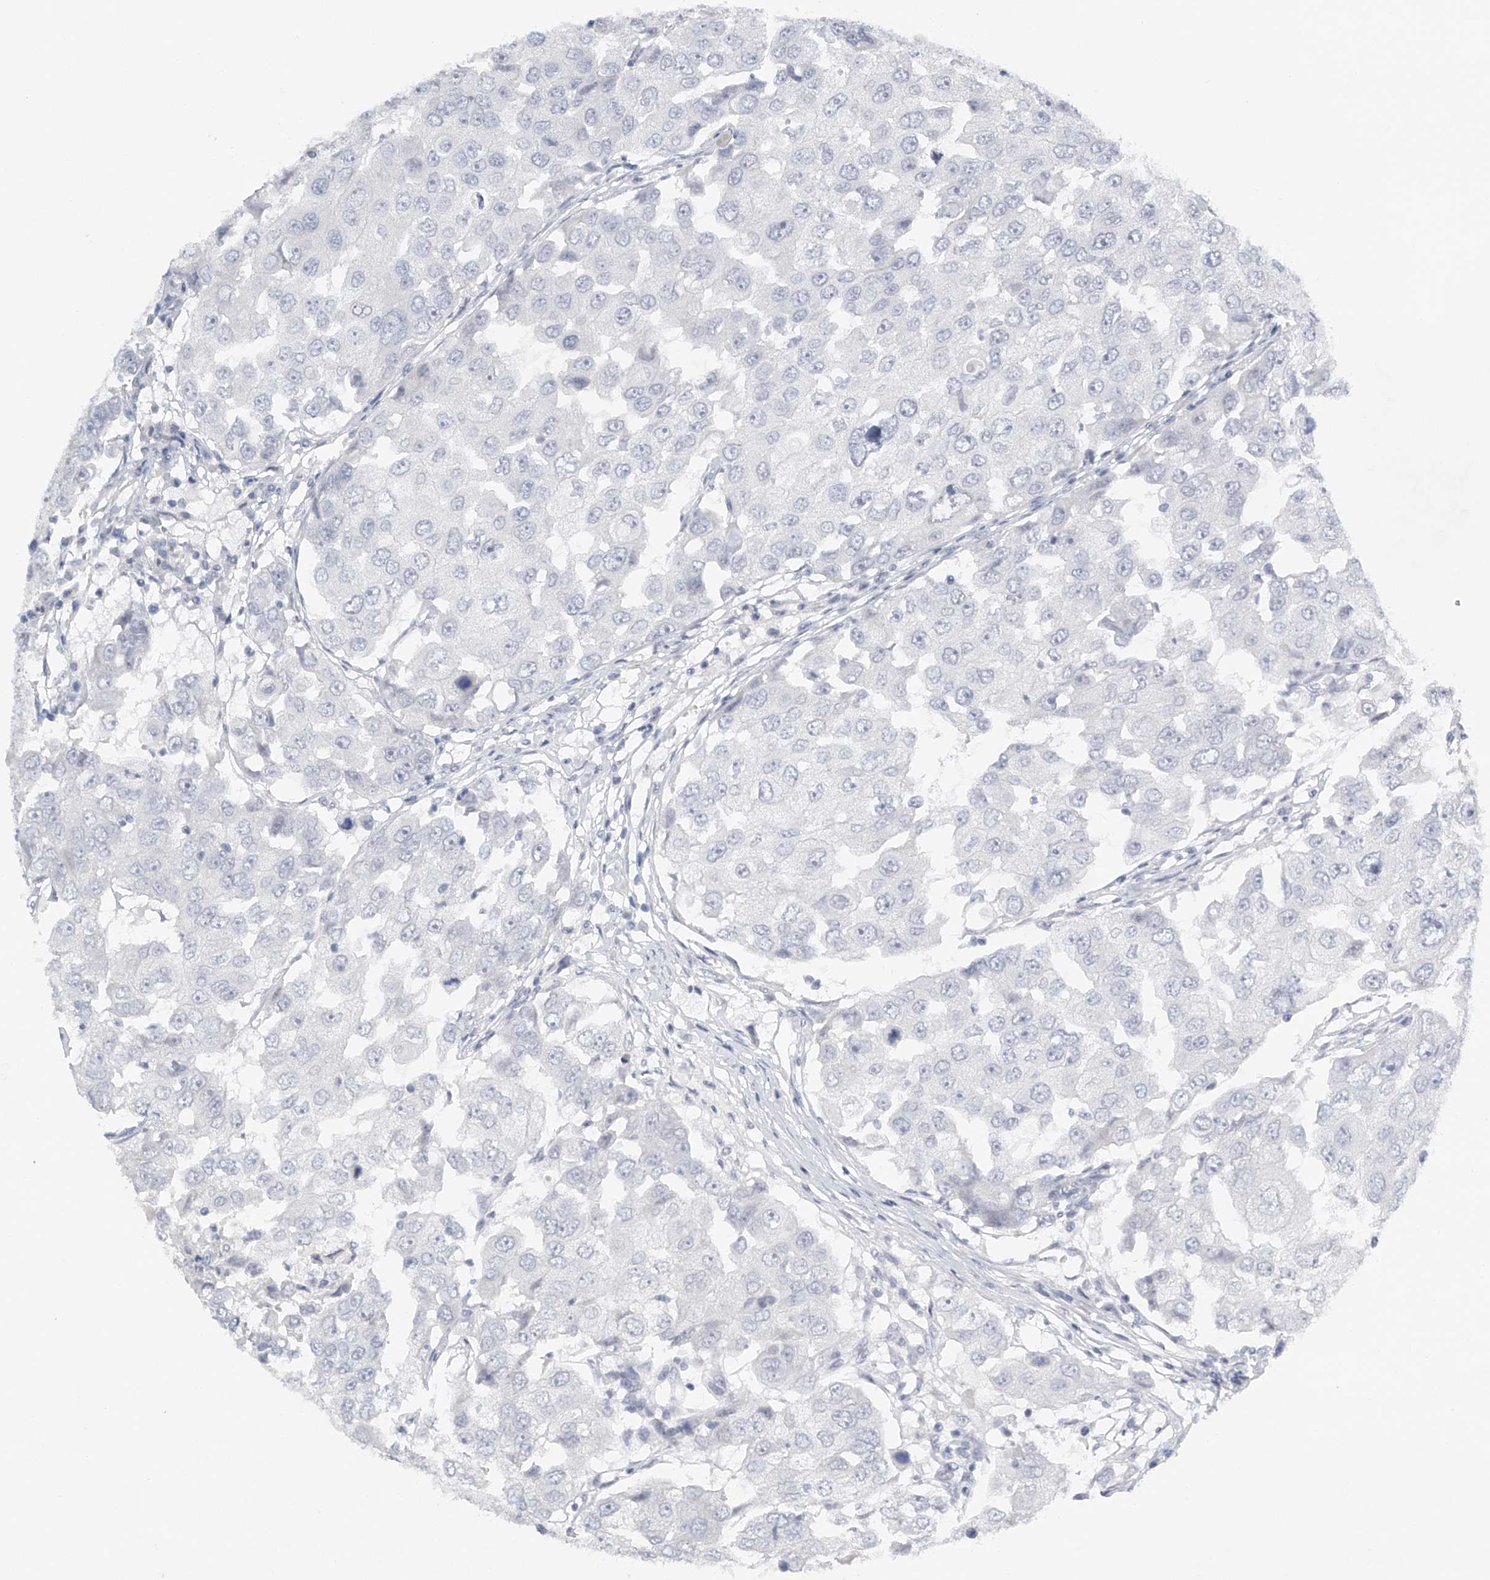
{"staining": {"intensity": "negative", "quantity": "none", "location": "none"}, "tissue": "breast cancer", "cell_type": "Tumor cells", "image_type": "cancer", "snomed": [{"axis": "morphology", "description": "Duct carcinoma"}, {"axis": "topography", "description": "Breast"}], "caption": "This photomicrograph is of breast cancer stained with IHC to label a protein in brown with the nuclei are counter-stained blue. There is no positivity in tumor cells.", "gene": "FAT2", "patient": {"sex": "female", "age": 27}}